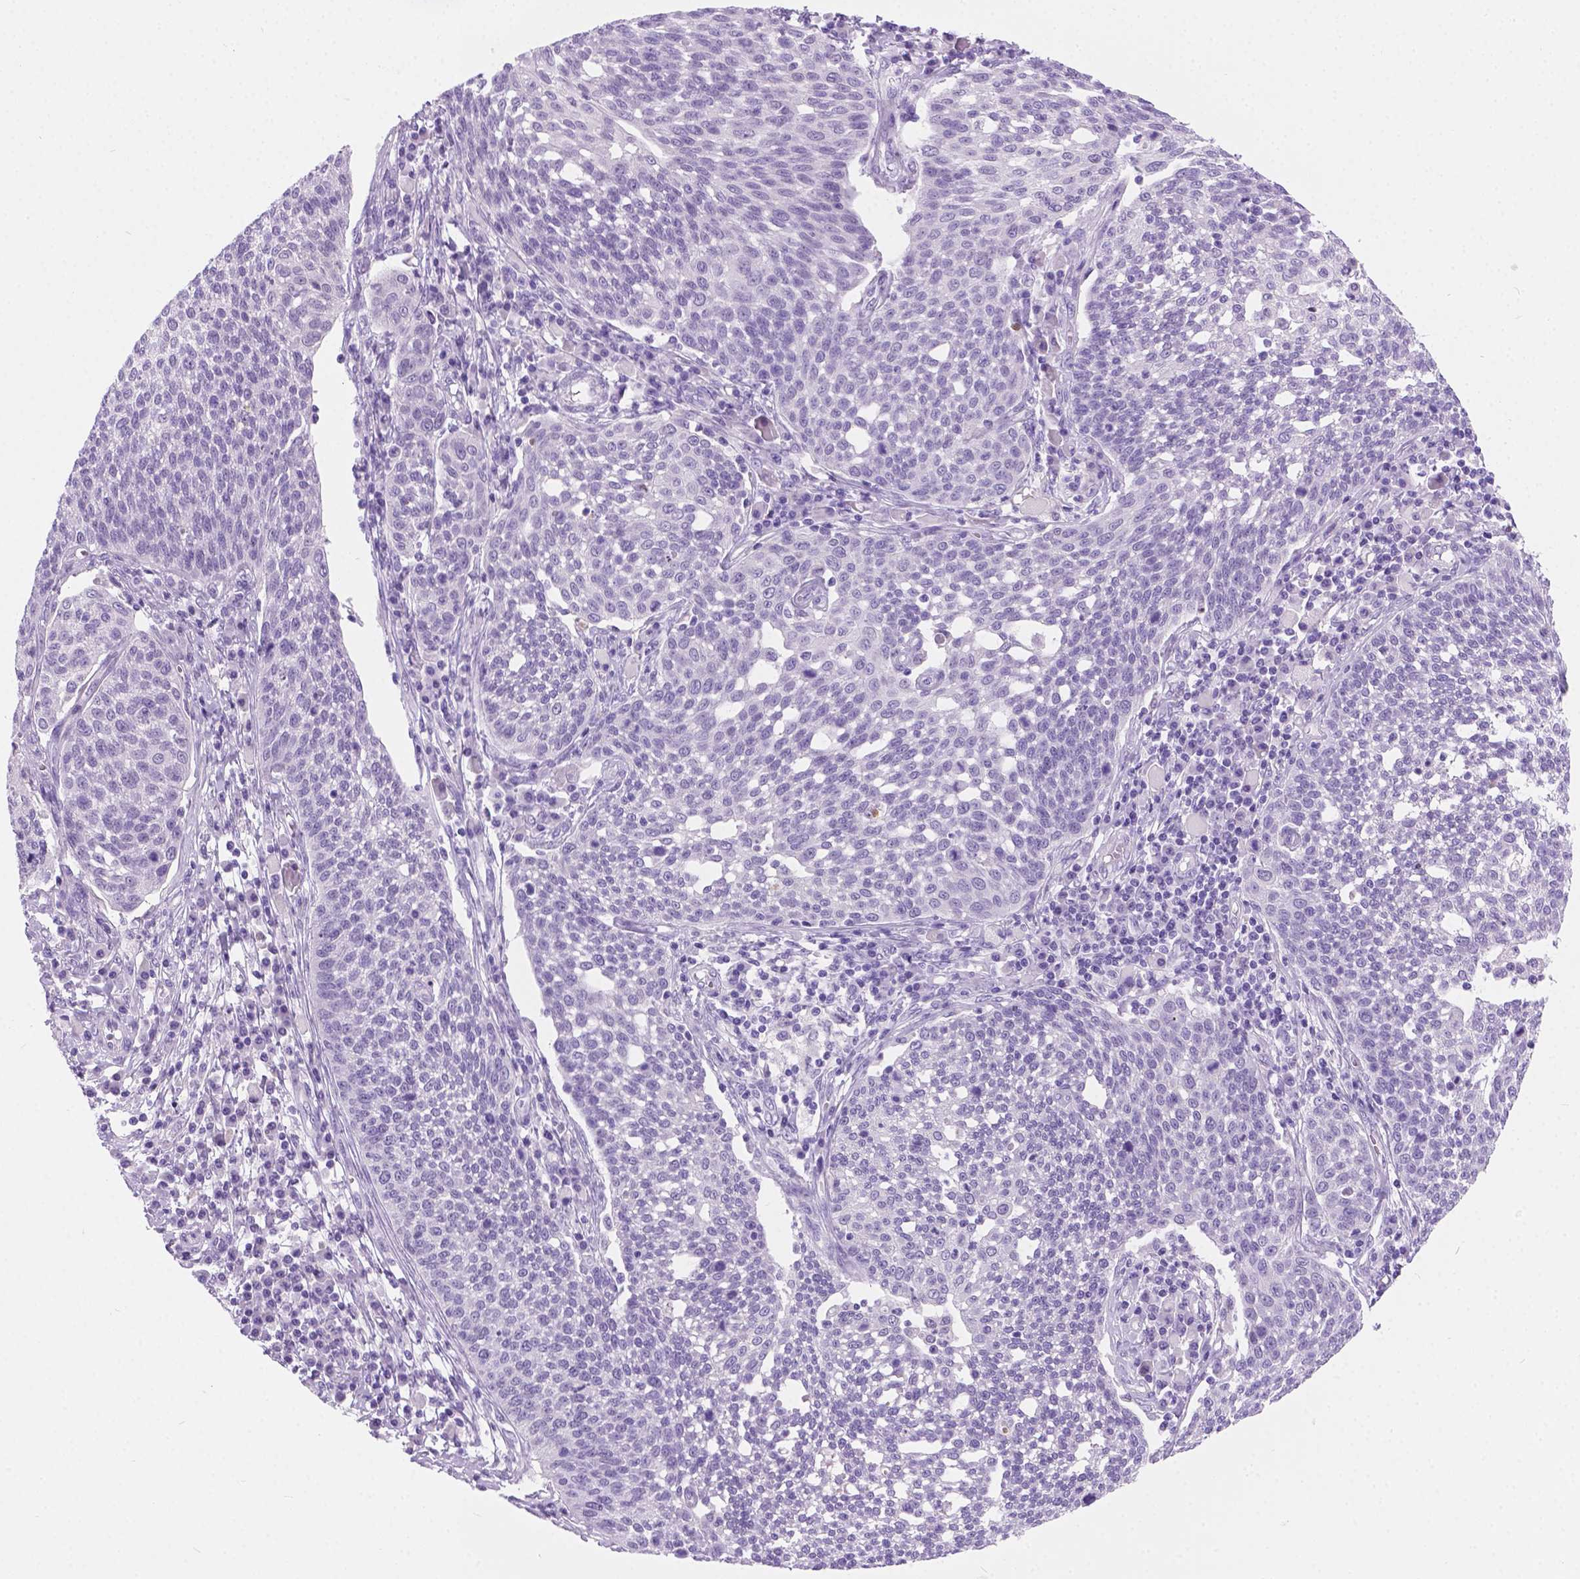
{"staining": {"intensity": "negative", "quantity": "none", "location": "none"}, "tissue": "cervical cancer", "cell_type": "Tumor cells", "image_type": "cancer", "snomed": [{"axis": "morphology", "description": "Squamous cell carcinoma, NOS"}, {"axis": "topography", "description": "Cervix"}], "caption": "Tumor cells show no significant positivity in squamous cell carcinoma (cervical). (DAB immunohistochemistry visualized using brightfield microscopy, high magnification).", "gene": "ARMS2", "patient": {"sex": "female", "age": 34}}